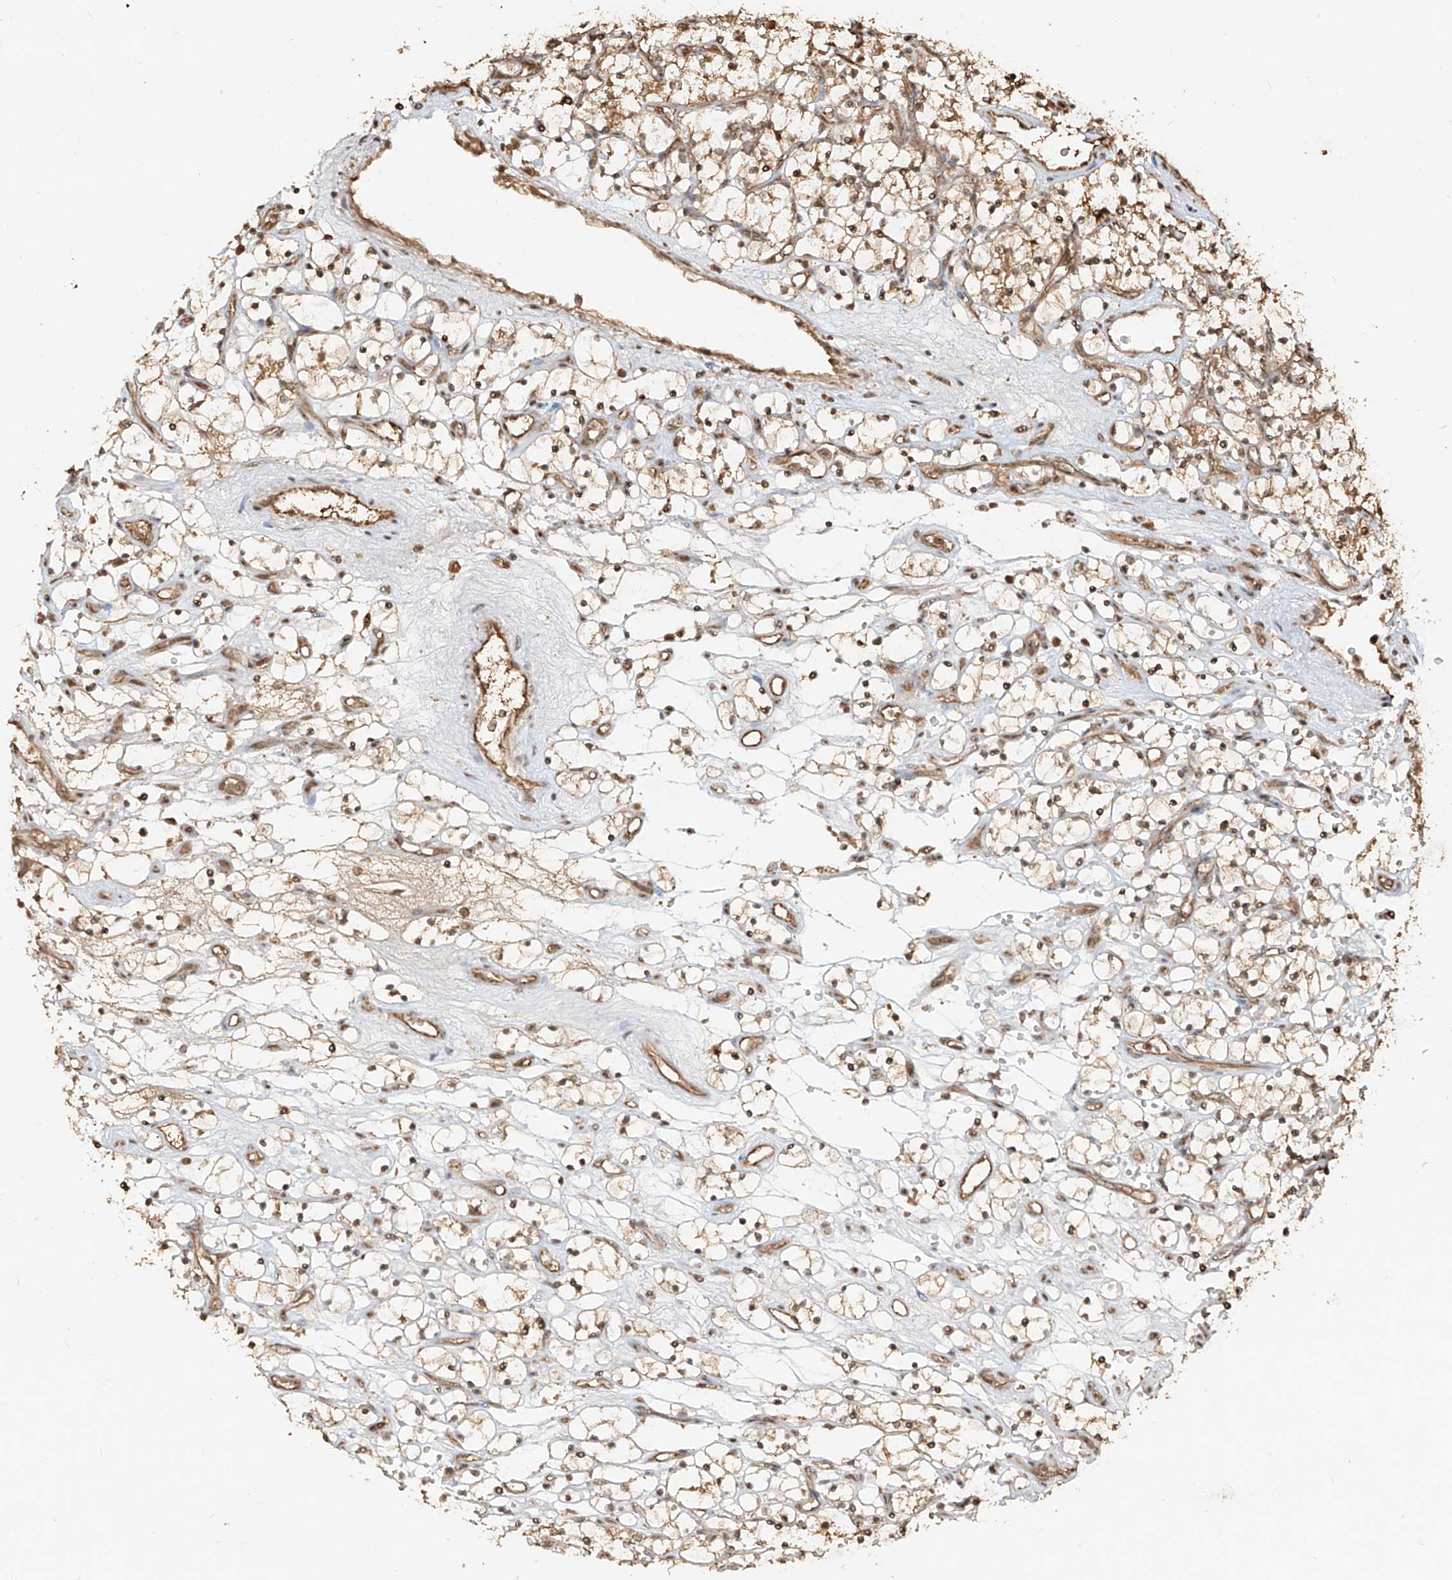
{"staining": {"intensity": "moderate", "quantity": ">75%", "location": "cytoplasmic/membranous,nuclear"}, "tissue": "renal cancer", "cell_type": "Tumor cells", "image_type": "cancer", "snomed": [{"axis": "morphology", "description": "Adenocarcinoma, NOS"}, {"axis": "topography", "description": "Kidney"}], "caption": "Immunohistochemistry (IHC) staining of renal cancer (adenocarcinoma), which demonstrates medium levels of moderate cytoplasmic/membranous and nuclear positivity in about >75% of tumor cells indicating moderate cytoplasmic/membranous and nuclear protein staining. The staining was performed using DAB (3,3'-diaminobenzidine) (brown) for protein detection and nuclei were counterstained in hematoxylin (blue).", "gene": "UBE2K", "patient": {"sex": "female", "age": 69}}